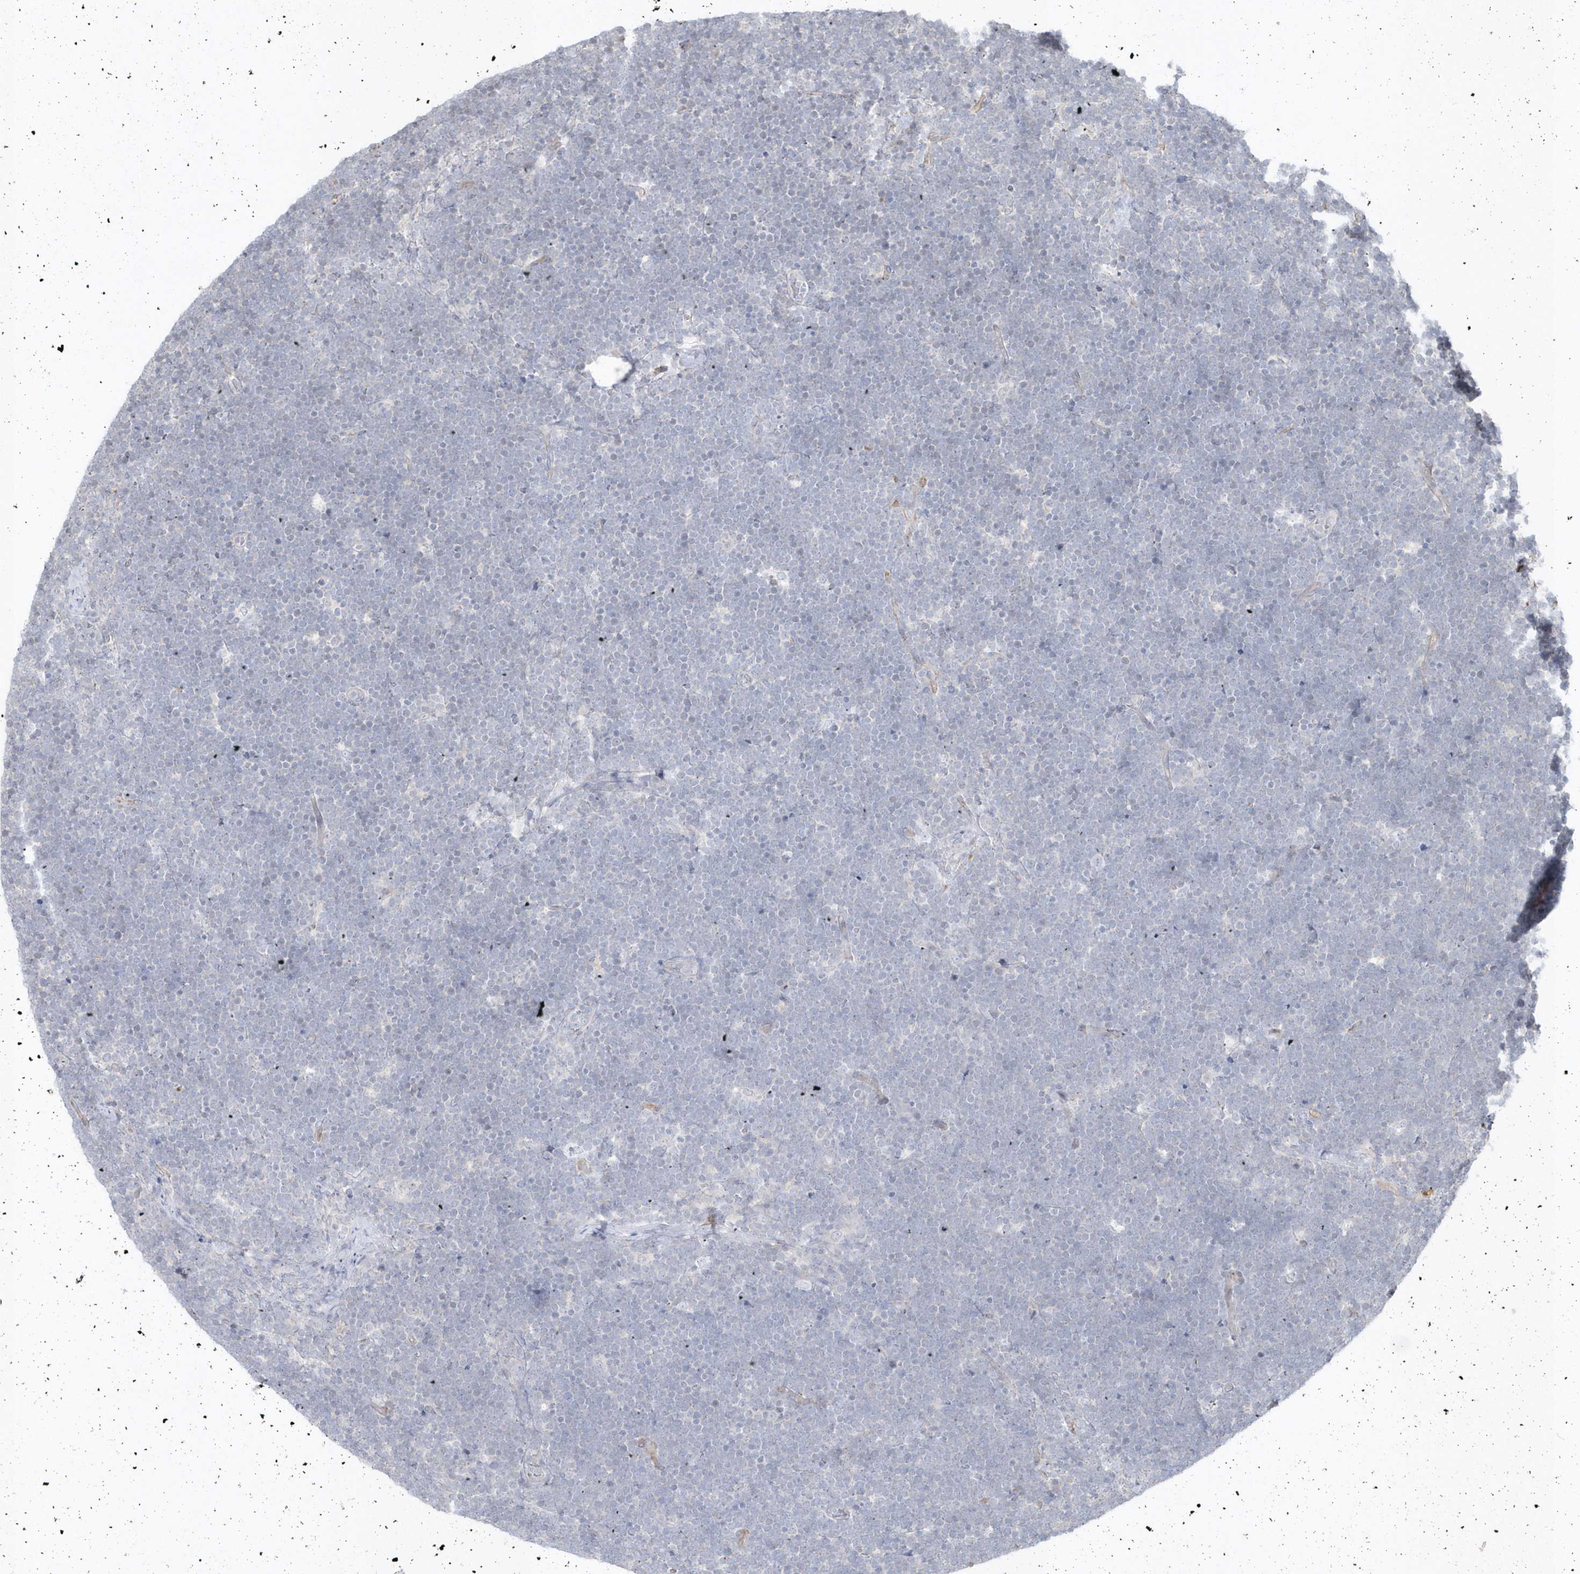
{"staining": {"intensity": "negative", "quantity": "none", "location": "none"}, "tissue": "lymphoma", "cell_type": "Tumor cells", "image_type": "cancer", "snomed": [{"axis": "morphology", "description": "Malignant lymphoma, non-Hodgkin's type, High grade"}, {"axis": "topography", "description": "Lymph node"}], "caption": "This is an IHC photomicrograph of human lymphoma. There is no expression in tumor cells.", "gene": "DHX57", "patient": {"sex": "male", "age": 13}}